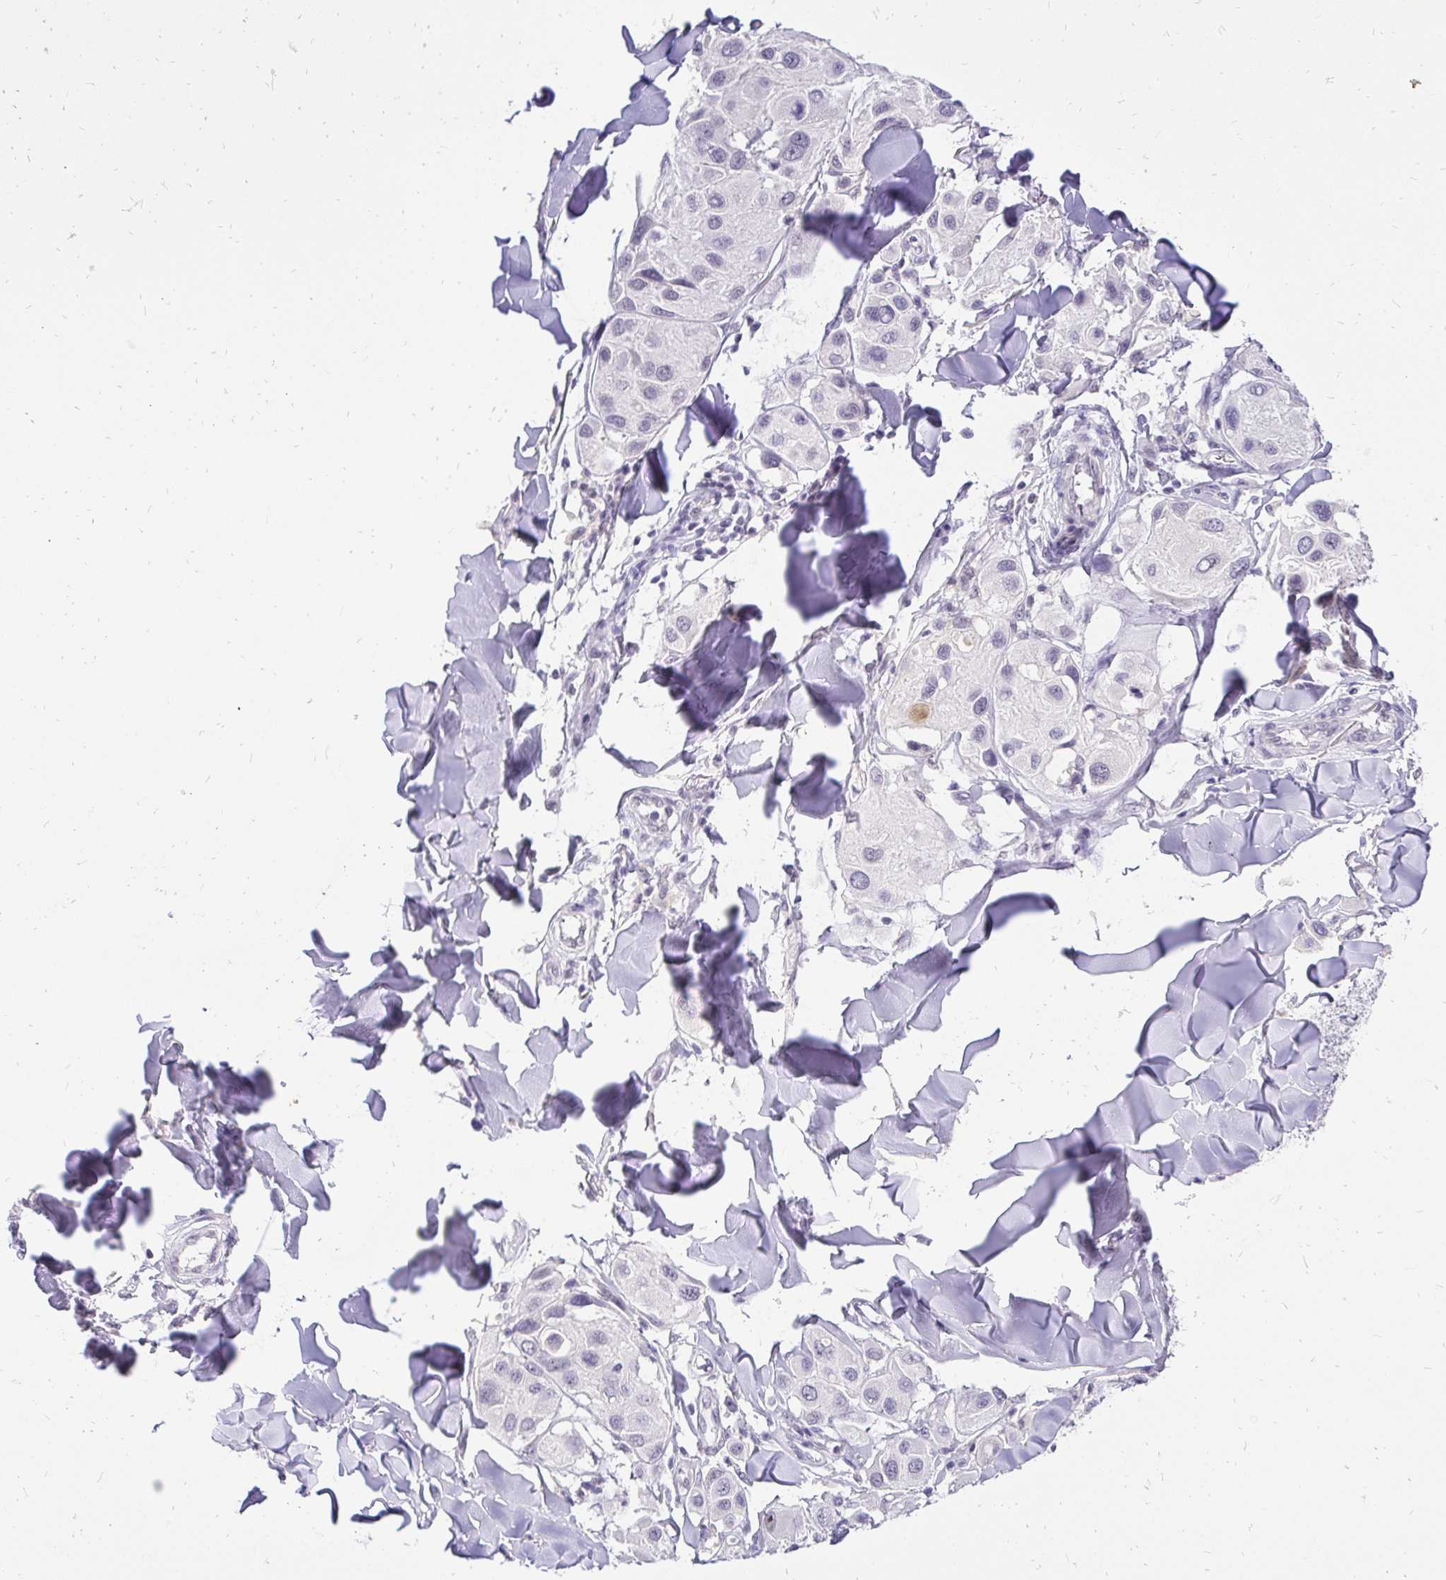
{"staining": {"intensity": "negative", "quantity": "none", "location": "none"}, "tissue": "melanoma", "cell_type": "Tumor cells", "image_type": "cancer", "snomed": [{"axis": "morphology", "description": "Malignant melanoma, Metastatic site"}, {"axis": "topography", "description": "Skin"}], "caption": "Immunohistochemistry (IHC) histopathology image of neoplastic tissue: human melanoma stained with DAB exhibits no significant protein expression in tumor cells. (Stains: DAB IHC with hematoxylin counter stain, Microscopy: brightfield microscopy at high magnification).", "gene": "ZNF860", "patient": {"sex": "male", "age": 41}}